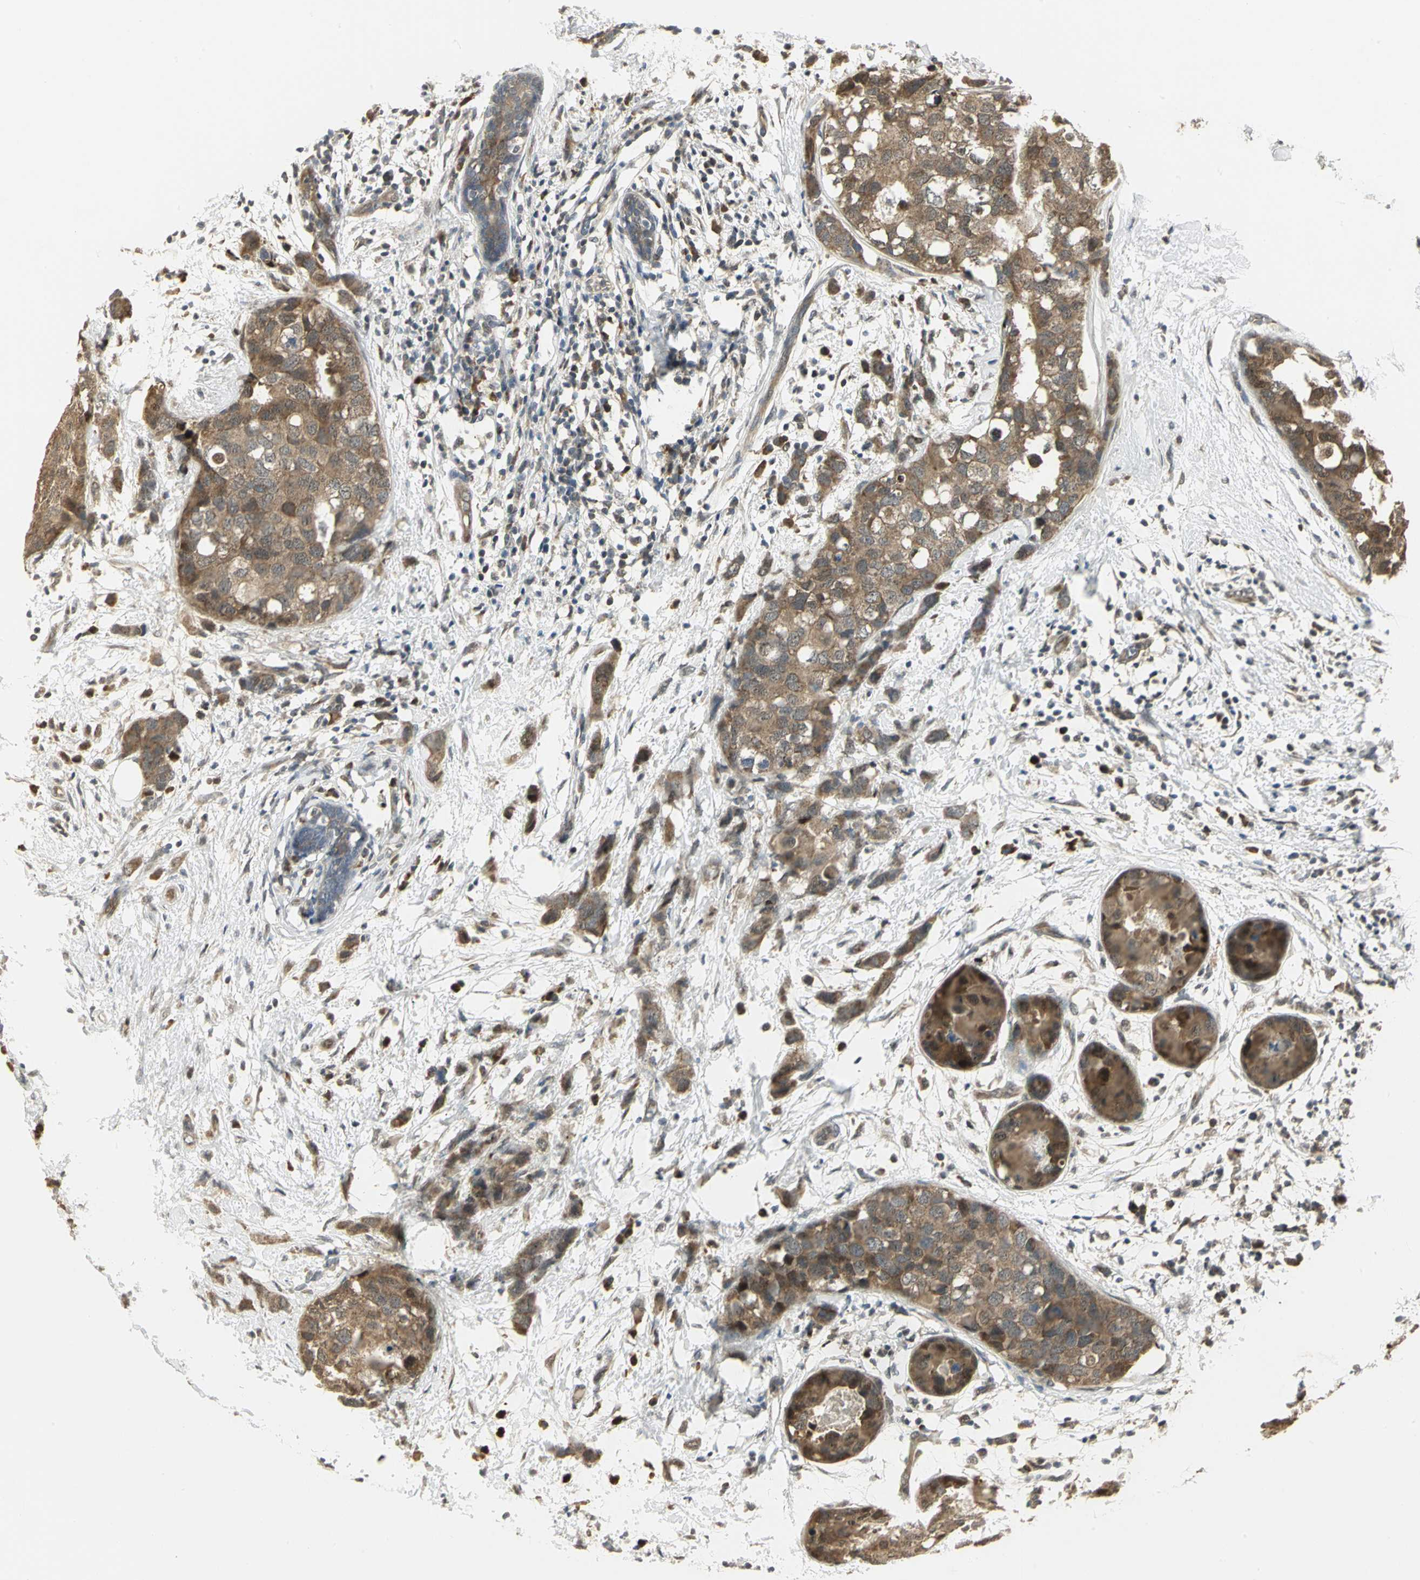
{"staining": {"intensity": "moderate", "quantity": ">75%", "location": "cytoplasmic/membranous"}, "tissue": "breast cancer", "cell_type": "Tumor cells", "image_type": "cancer", "snomed": [{"axis": "morphology", "description": "Normal tissue, NOS"}, {"axis": "morphology", "description": "Duct carcinoma"}, {"axis": "topography", "description": "Breast"}], "caption": "This is an image of immunohistochemistry staining of breast cancer, which shows moderate positivity in the cytoplasmic/membranous of tumor cells.", "gene": "PSMC4", "patient": {"sex": "female", "age": 50}}